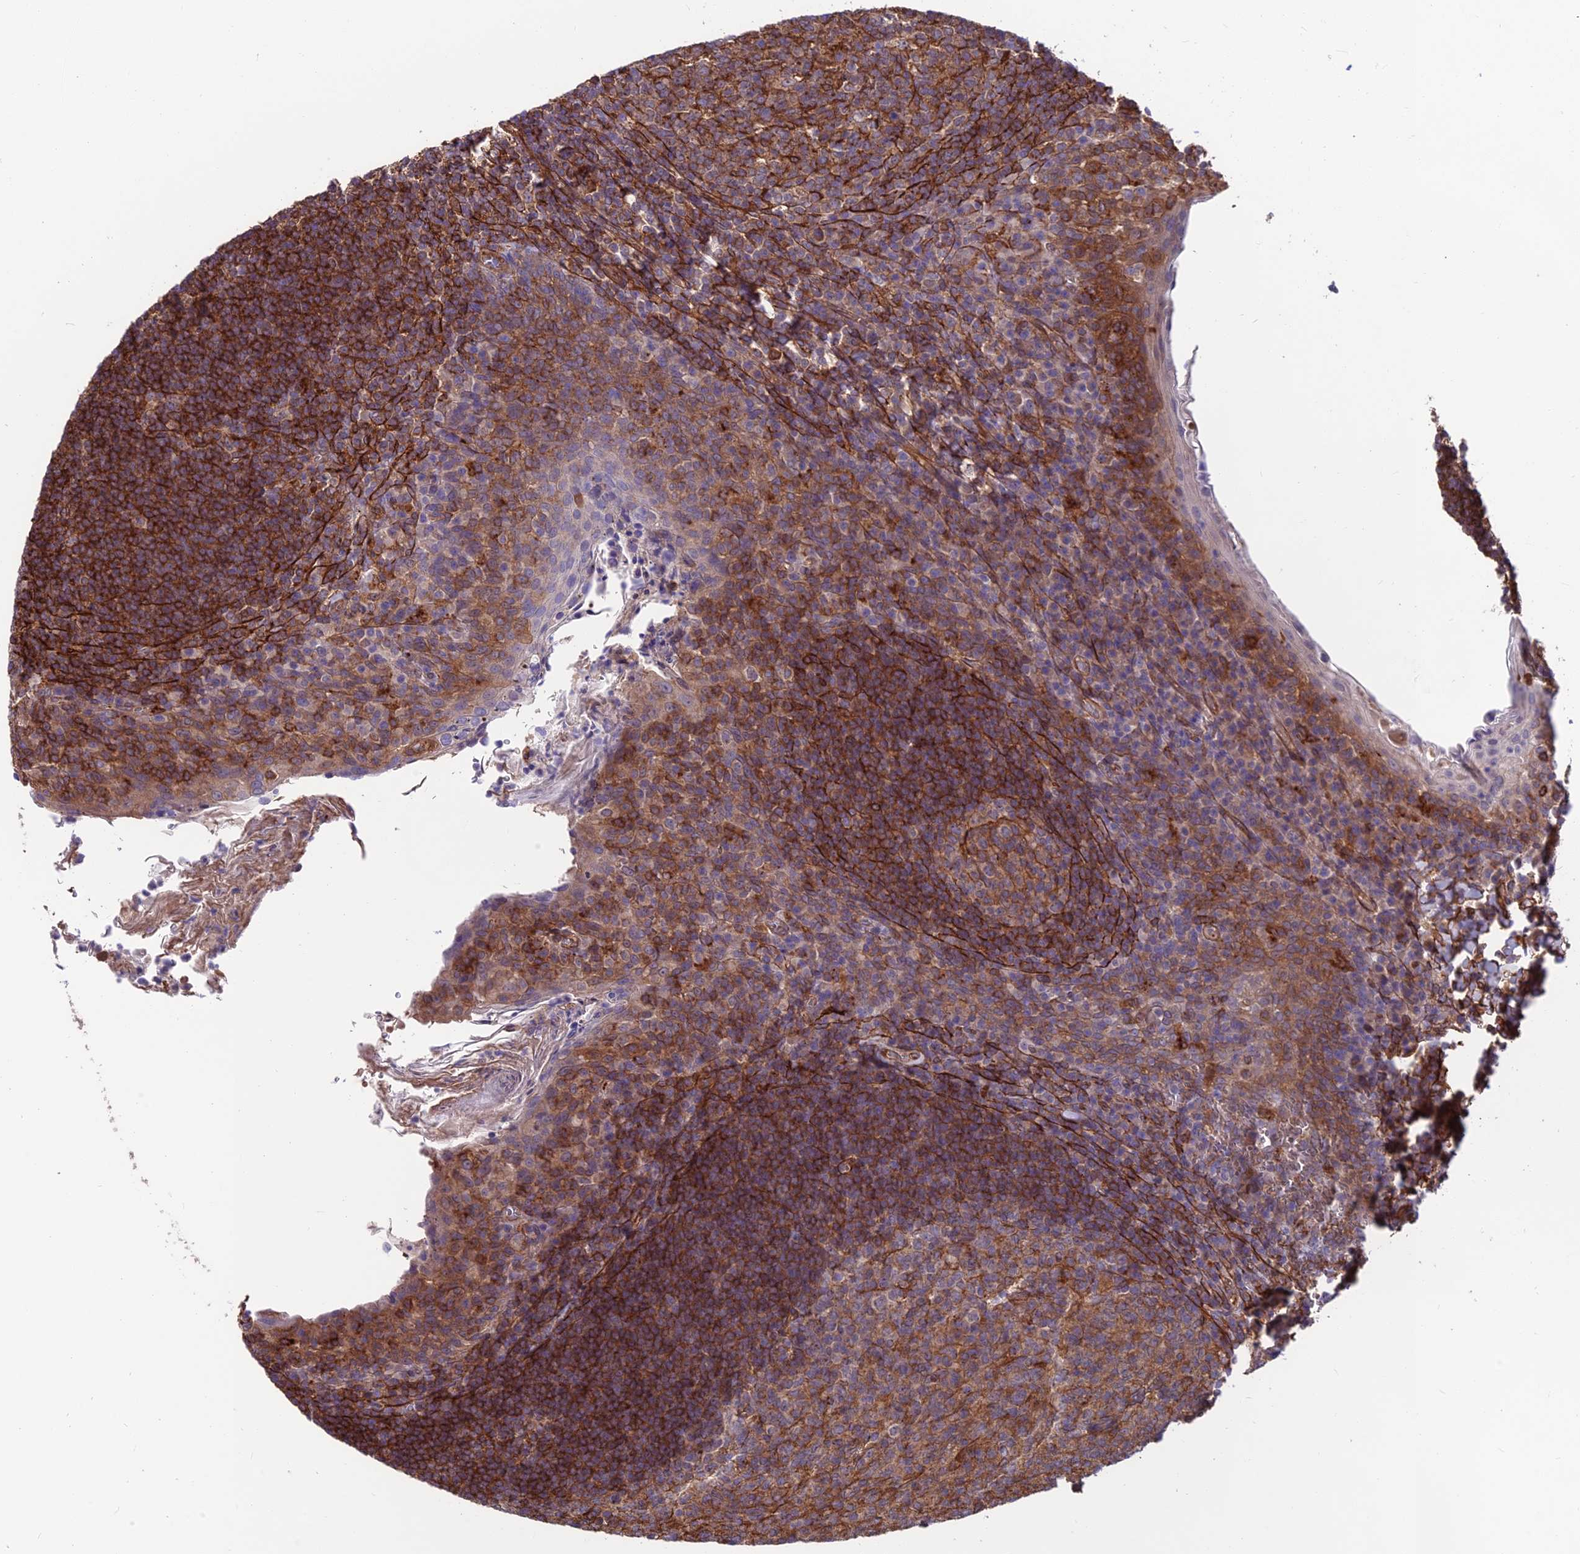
{"staining": {"intensity": "weak", "quantity": "25%-75%", "location": "cytoplasmic/membranous"}, "tissue": "tonsil", "cell_type": "Germinal center cells", "image_type": "normal", "snomed": [{"axis": "morphology", "description": "Normal tissue, NOS"}, {"axis": "topography", "description": "Tonsil"}], "caption": "Protein staining shows weak cytoplasmic/membranous staining in approximately 25%-75% of germinal center cells in unremarkable tonsil.", "gene": "RTN4RL1", "patient": {"sex": "female", "age": 10}}